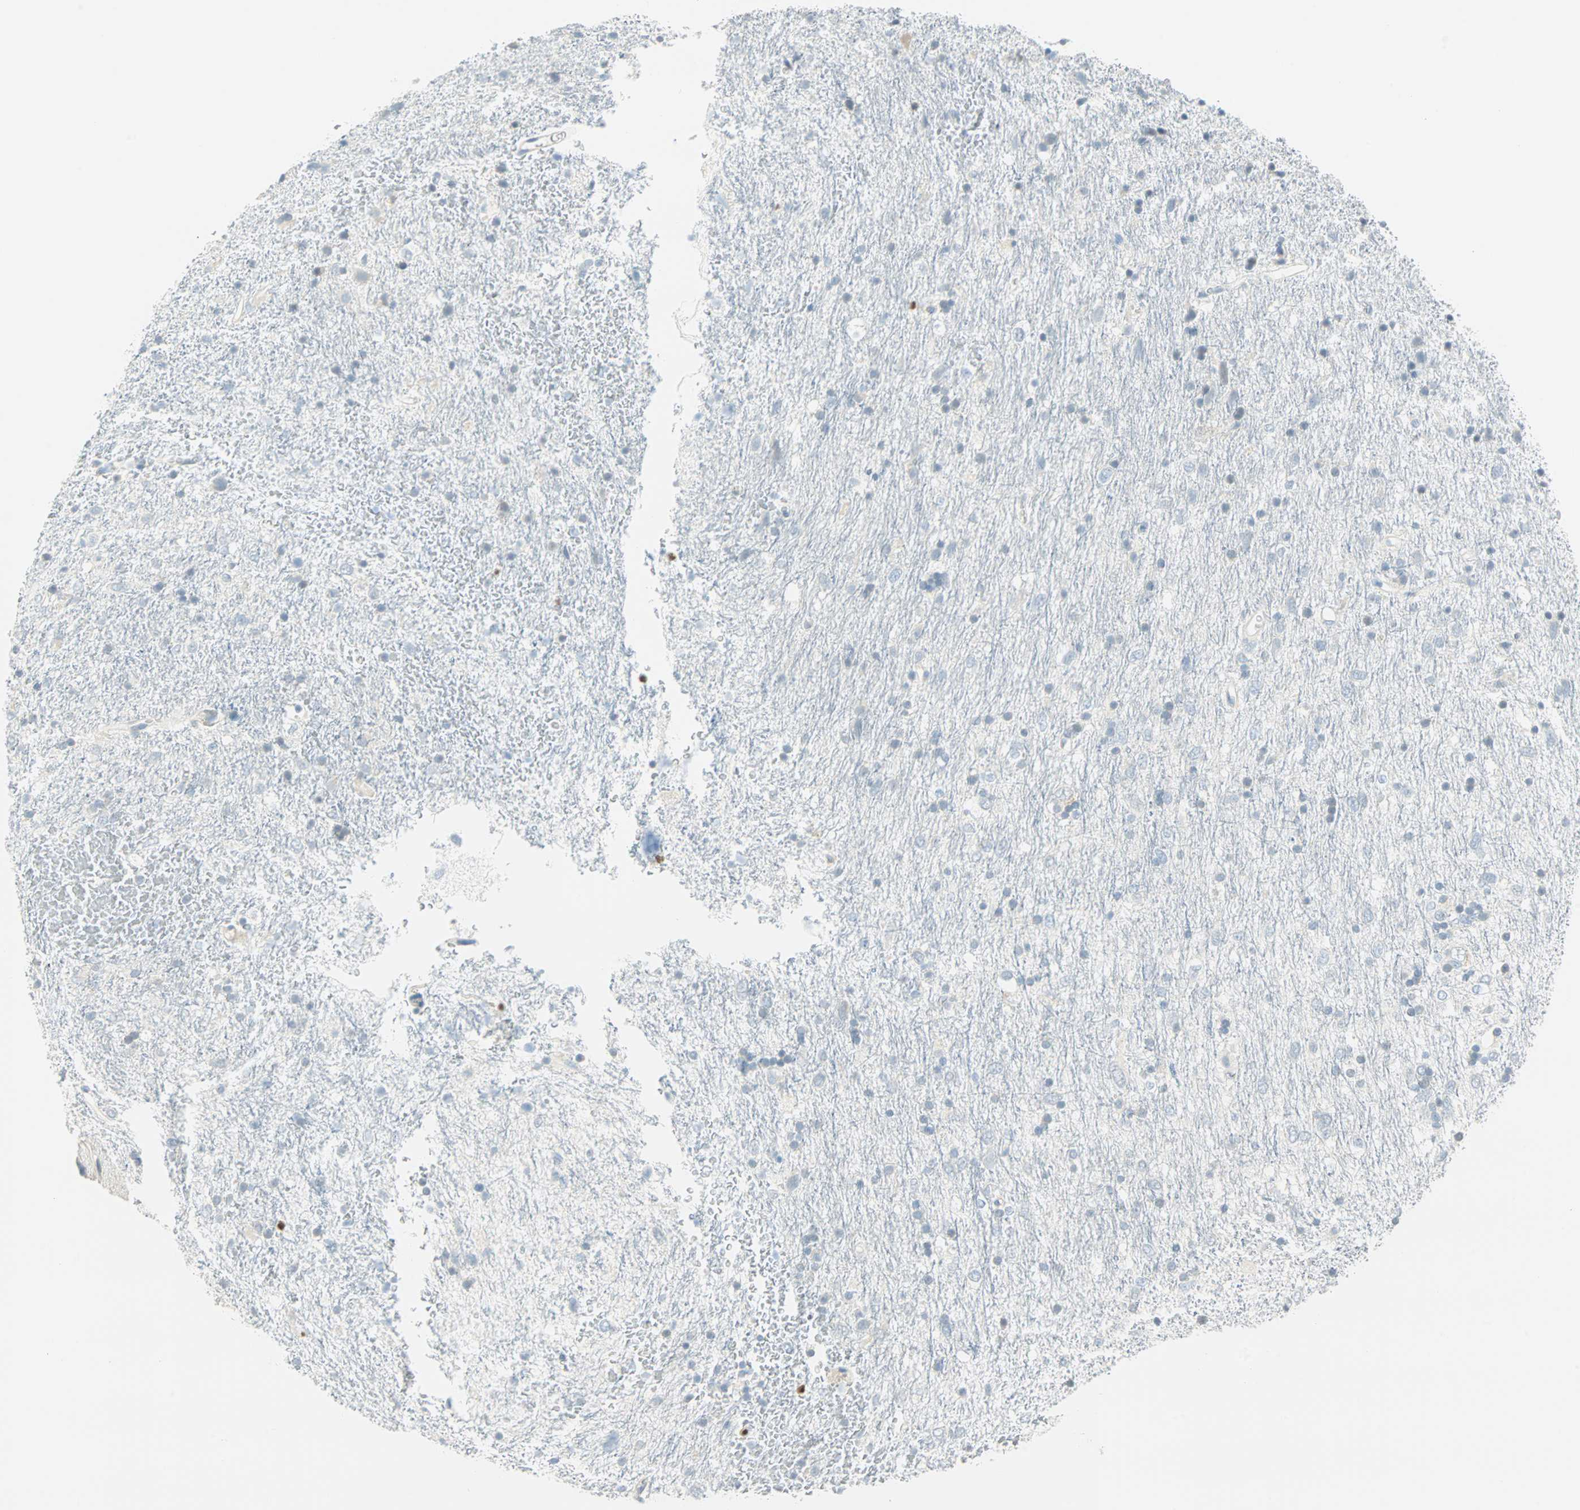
{"staining": {"intensity": "negative", "quantity": "none", "location": "none"}, "tissue": "glioma", "cell_type": "Tumor cells", "image_type": "cancer", "snomed": [{"axis": "morphology", "description": "Glioma, malignant, Low grade"}, {"axis": "topography", "description": "Brain"}], "caption": "Tumor cells are negative for protein expression in human malignant glioma (low-grade).", "gene": "MLLT10", "patient": {"sex": "male", "age": 77}}